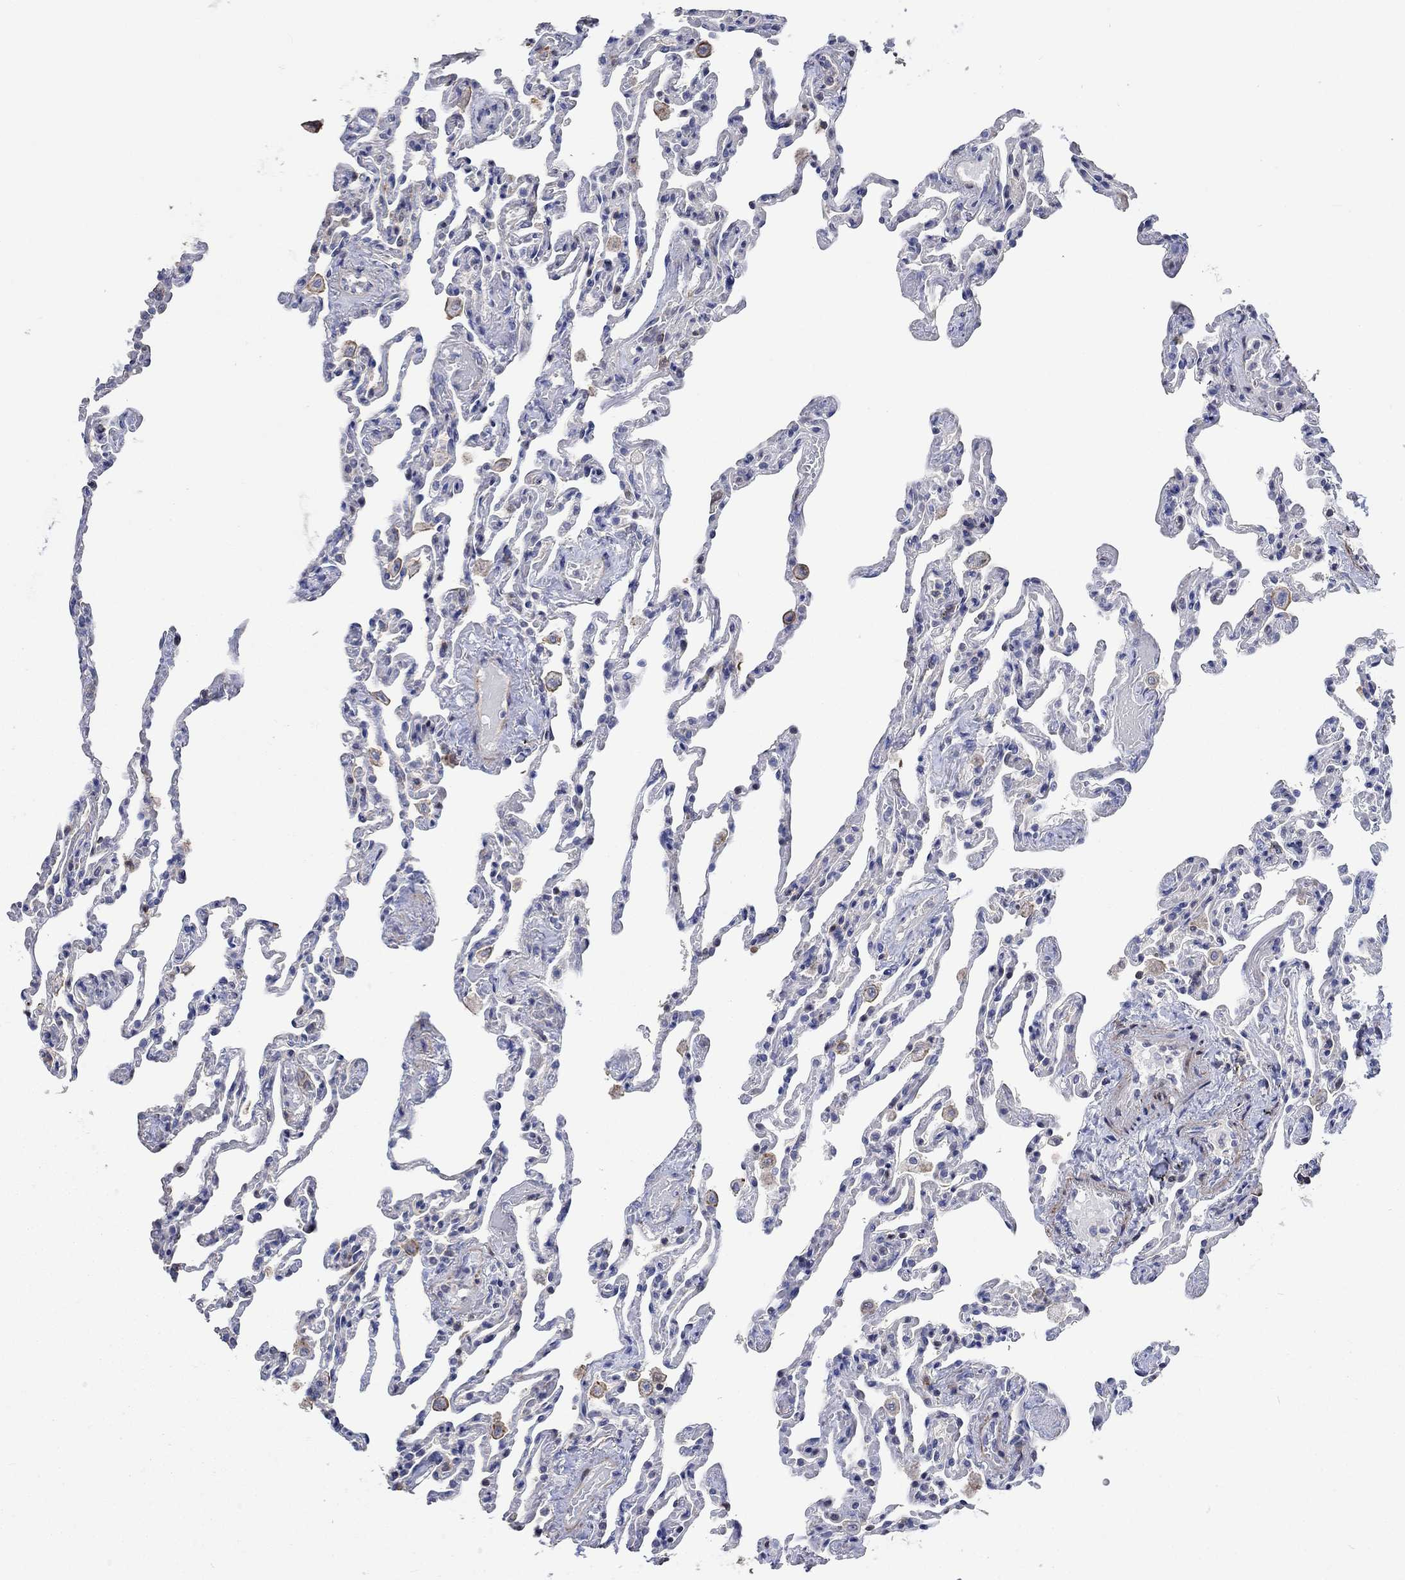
{"staining": {"intensity": "negative", "quantity": "none", "location": "none"}, "tissue": "lung", "cell_type": "Alveolar cells", "image_type": "normal", "snomed": [{"axis": "morphology", "description": "Normal tissue, NOS"}, {"axis": "topography", "description": "Lung"}], "caption": "This is a histopathology image of IHC staining of normal lung, which shows no positivity in alveolar cells.", "gene": "TNFAIP8L3", "patient": {"sex": "female", "age": 43}}